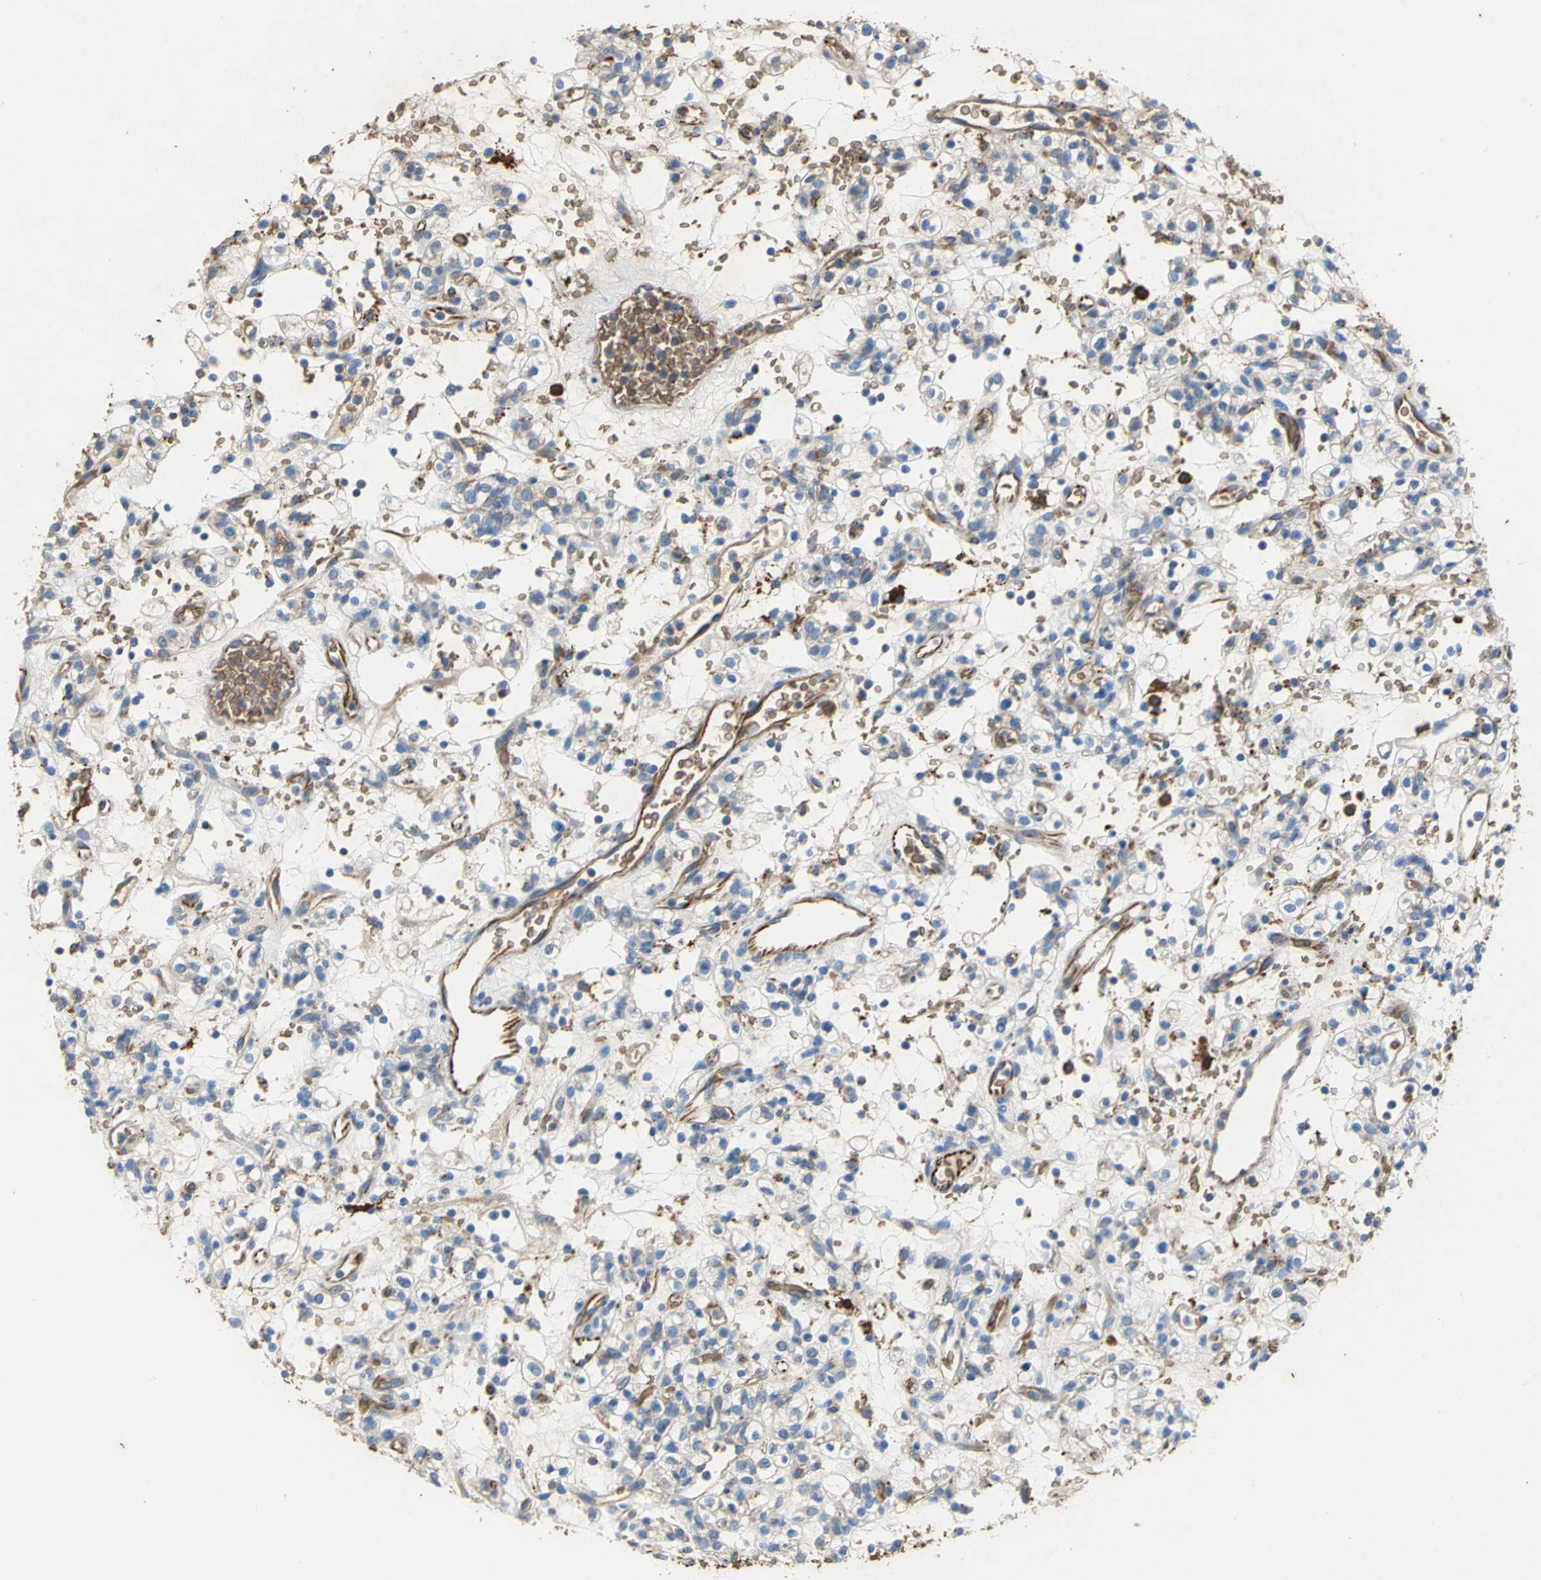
{"staining": {"intensity": "moderate", "quantity": "25%-75%", "location": "cytoplasmic/membranous"}, "tissue": "renal cancer", "cell_type": "Tumor cells", "image_type": "cancer", "snomed": [{"axis": "morphology", "description": "Normal tissue, NOS"}, {"axis": "morphology", "description": "Adenocarcinoma, NOS"}, {"axis": "topography", "description": "Kidney"}], "caption": "Immunohistochemistry (IHC) photomicrograph of human adenocarcinoma (renal) stained for a protein (brown), which displays medium levels of moderate cytoplasmic/membranous staining in about 25%-75% of tumor cells.", "gene": "TREM1", "patient": {"sex": "female", "age": 72}}